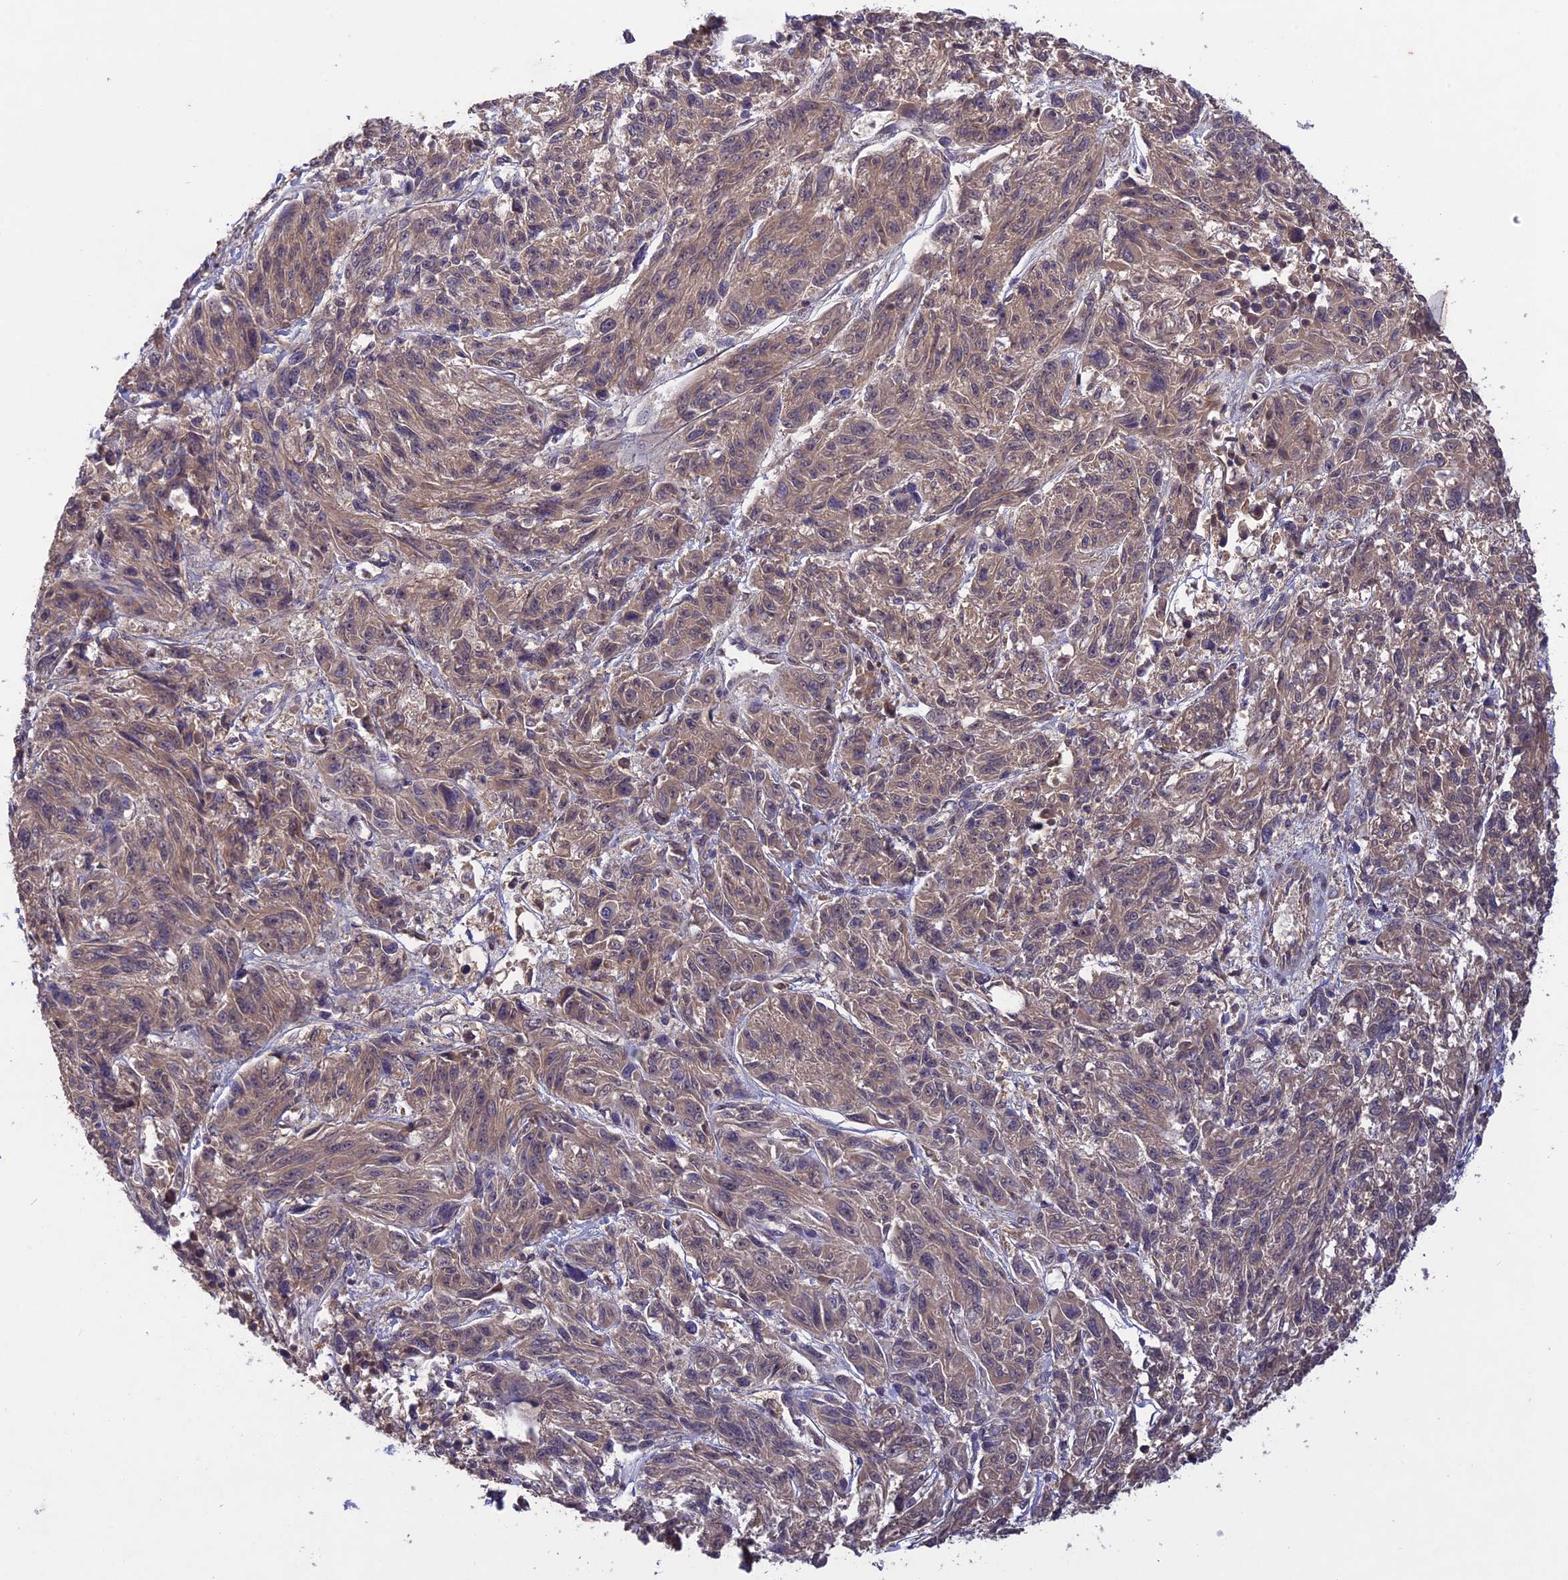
{"staining": {"intensity": "weak", "quantity": "25%-75%", "location": "cytoplasmic/membranous"}, "tissue": "melanoma", "cell_type": "Tumor cells", "image_type": "cancer", "snomed": [{"axis": "morphology", "description": "Malignant melanoma, NOS"}, {"axis": "topography", "description": "Skin"}], "caption": "Protein staining exhibits weak cytoplasmic/membranous positivity in approximately 25%-75% of tumor cells in melanoma.", "gene": "ADO", "patient": {"sex": "male", "age": 53}}